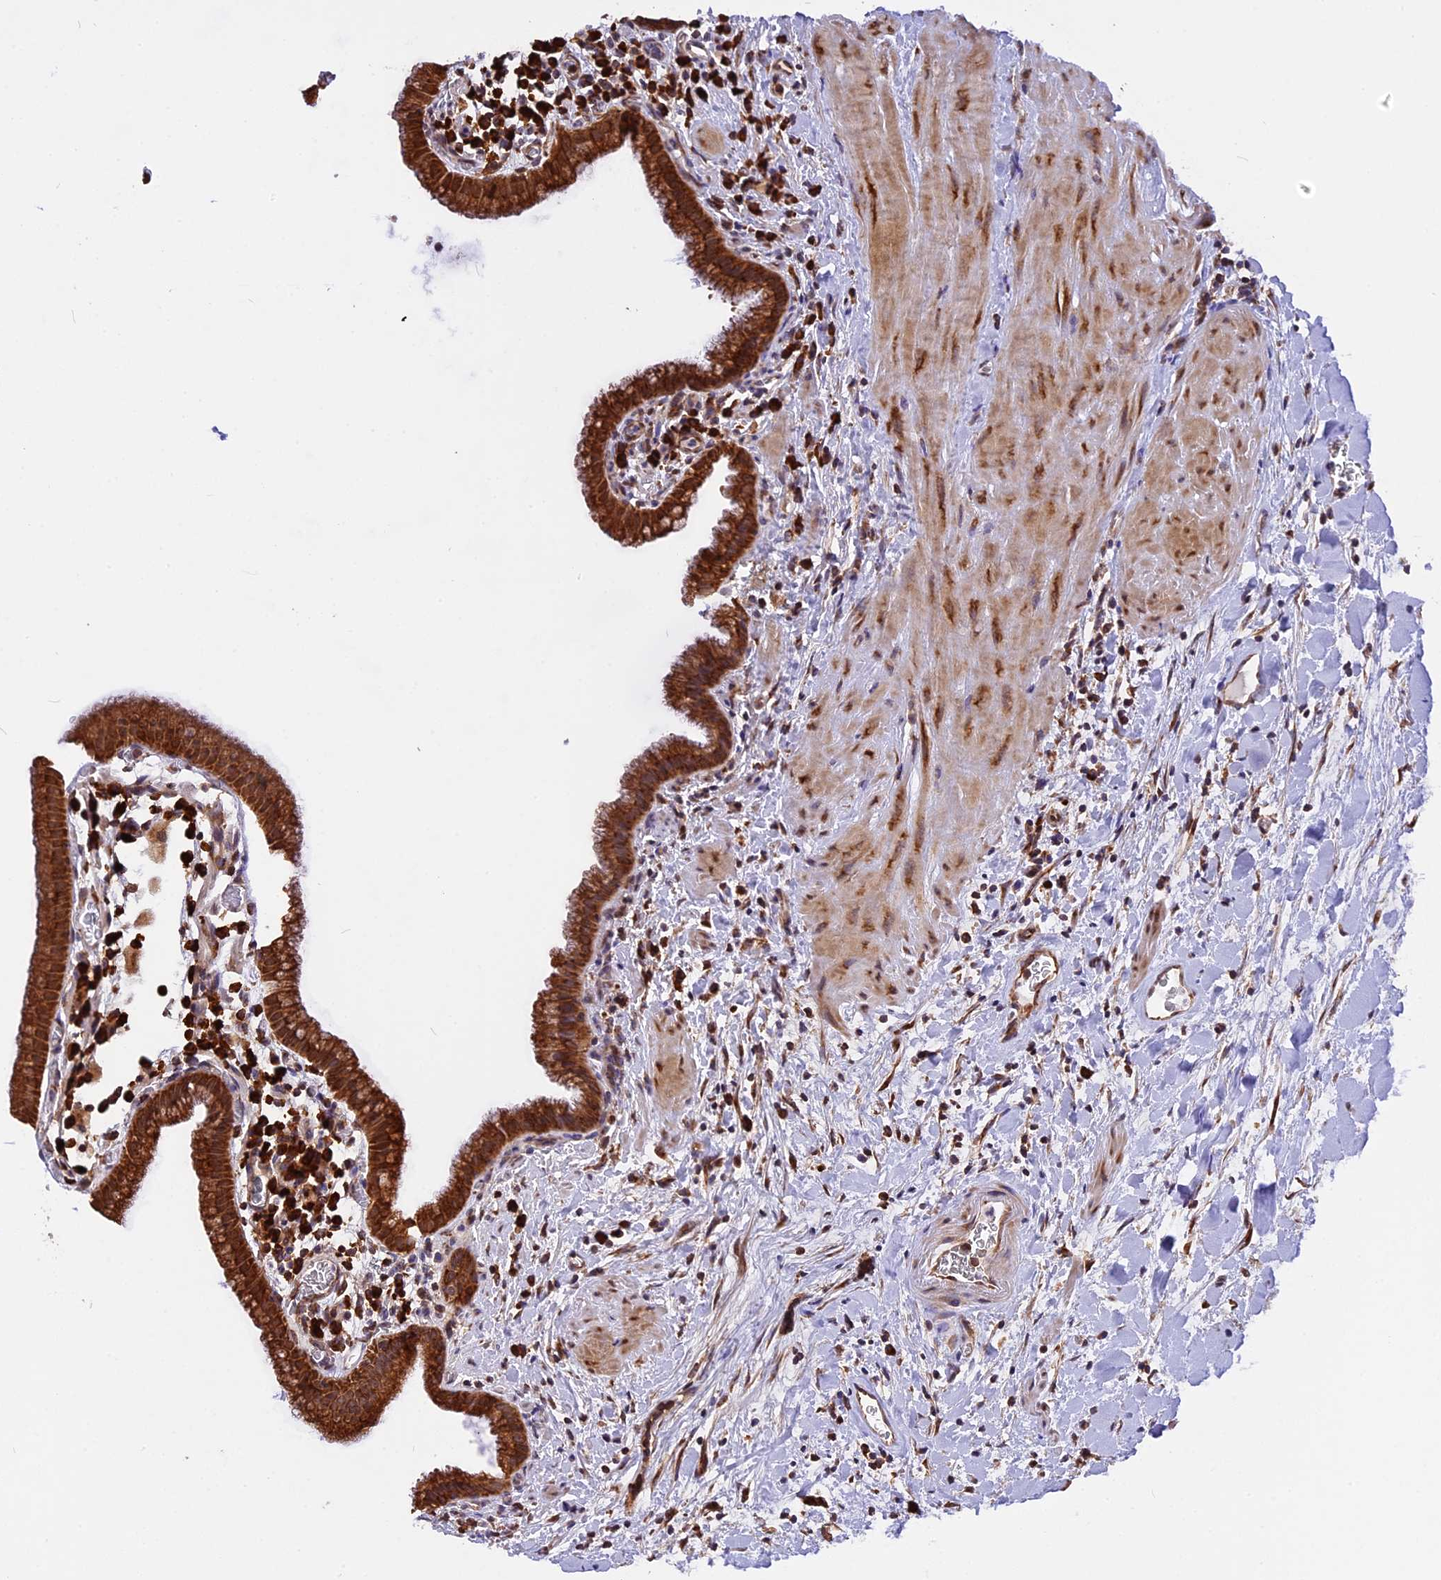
{"staining": {"intensity": "strong", "quantity": ">75%", "location": "cytoplasmic/membranous"}, "tissue": "gallbladder", "cell_type": "Glandular cells", "image_type": "normal", "snomed": [{"axis": "morphology", "description": "Normal tissue, NOS"}, {"axis": "topography", "description": "Gallbladder"}], "caption": "This photomicrograph shows immunohistochemistry (IHC) staining of normal human gallbladder, with high strong cytoplasmic/membranous staining in approximately >75% of glandular cells.", "gene": "GNPTAB", "patient": {"sex": "male", "age": 78}}